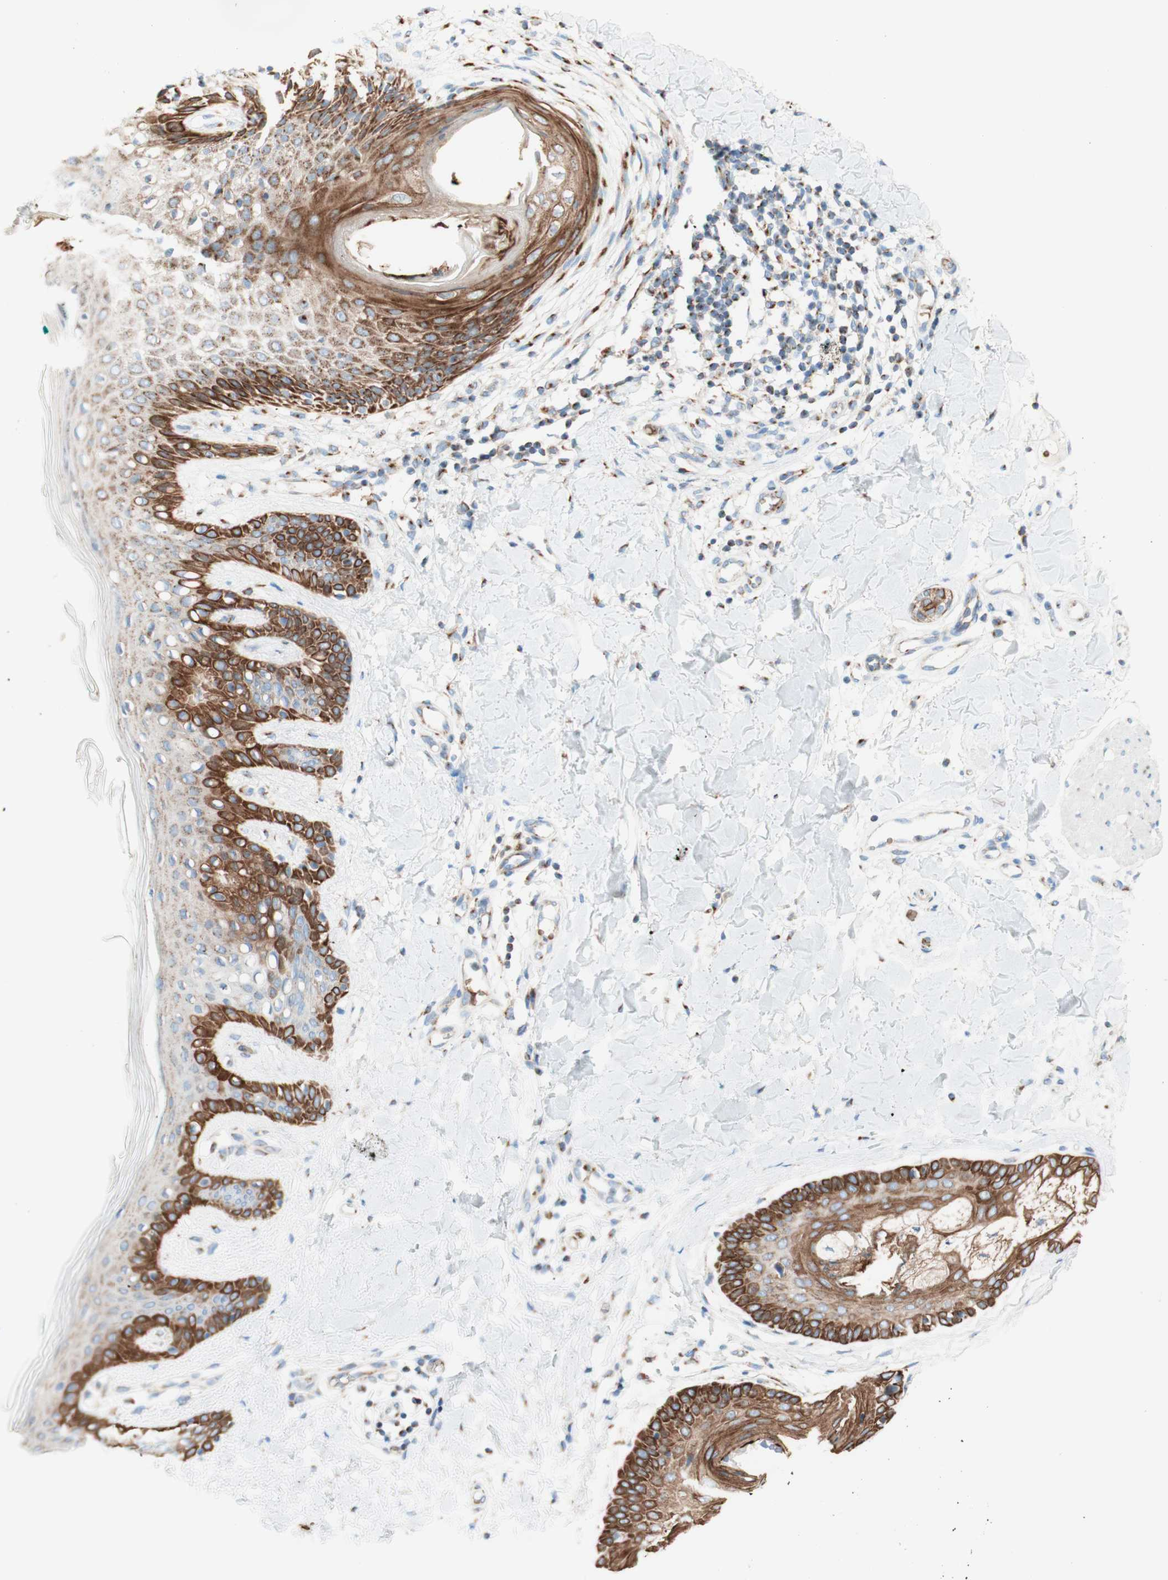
{"staining": {"intensity": "moderate", "quantity": ">75%", "location": "cytoplasmic/membranous"}, "tissue": "skin", "cell_type": "Fibroblasts", "image_type": "normal", "snomed": [{"axis": "morphology", "description": "Normal tissue, NOS"}, {"axis": "topography", "description": "Skin"}], "caption": "Brown immunohistochemical staining in unremarkable human skin shows moderate cytoplasmic/membranous positivity in about >75% of fibroblasts.", "gene": "GOLGB1", "patient": {"sex": "male", "age": 16}}